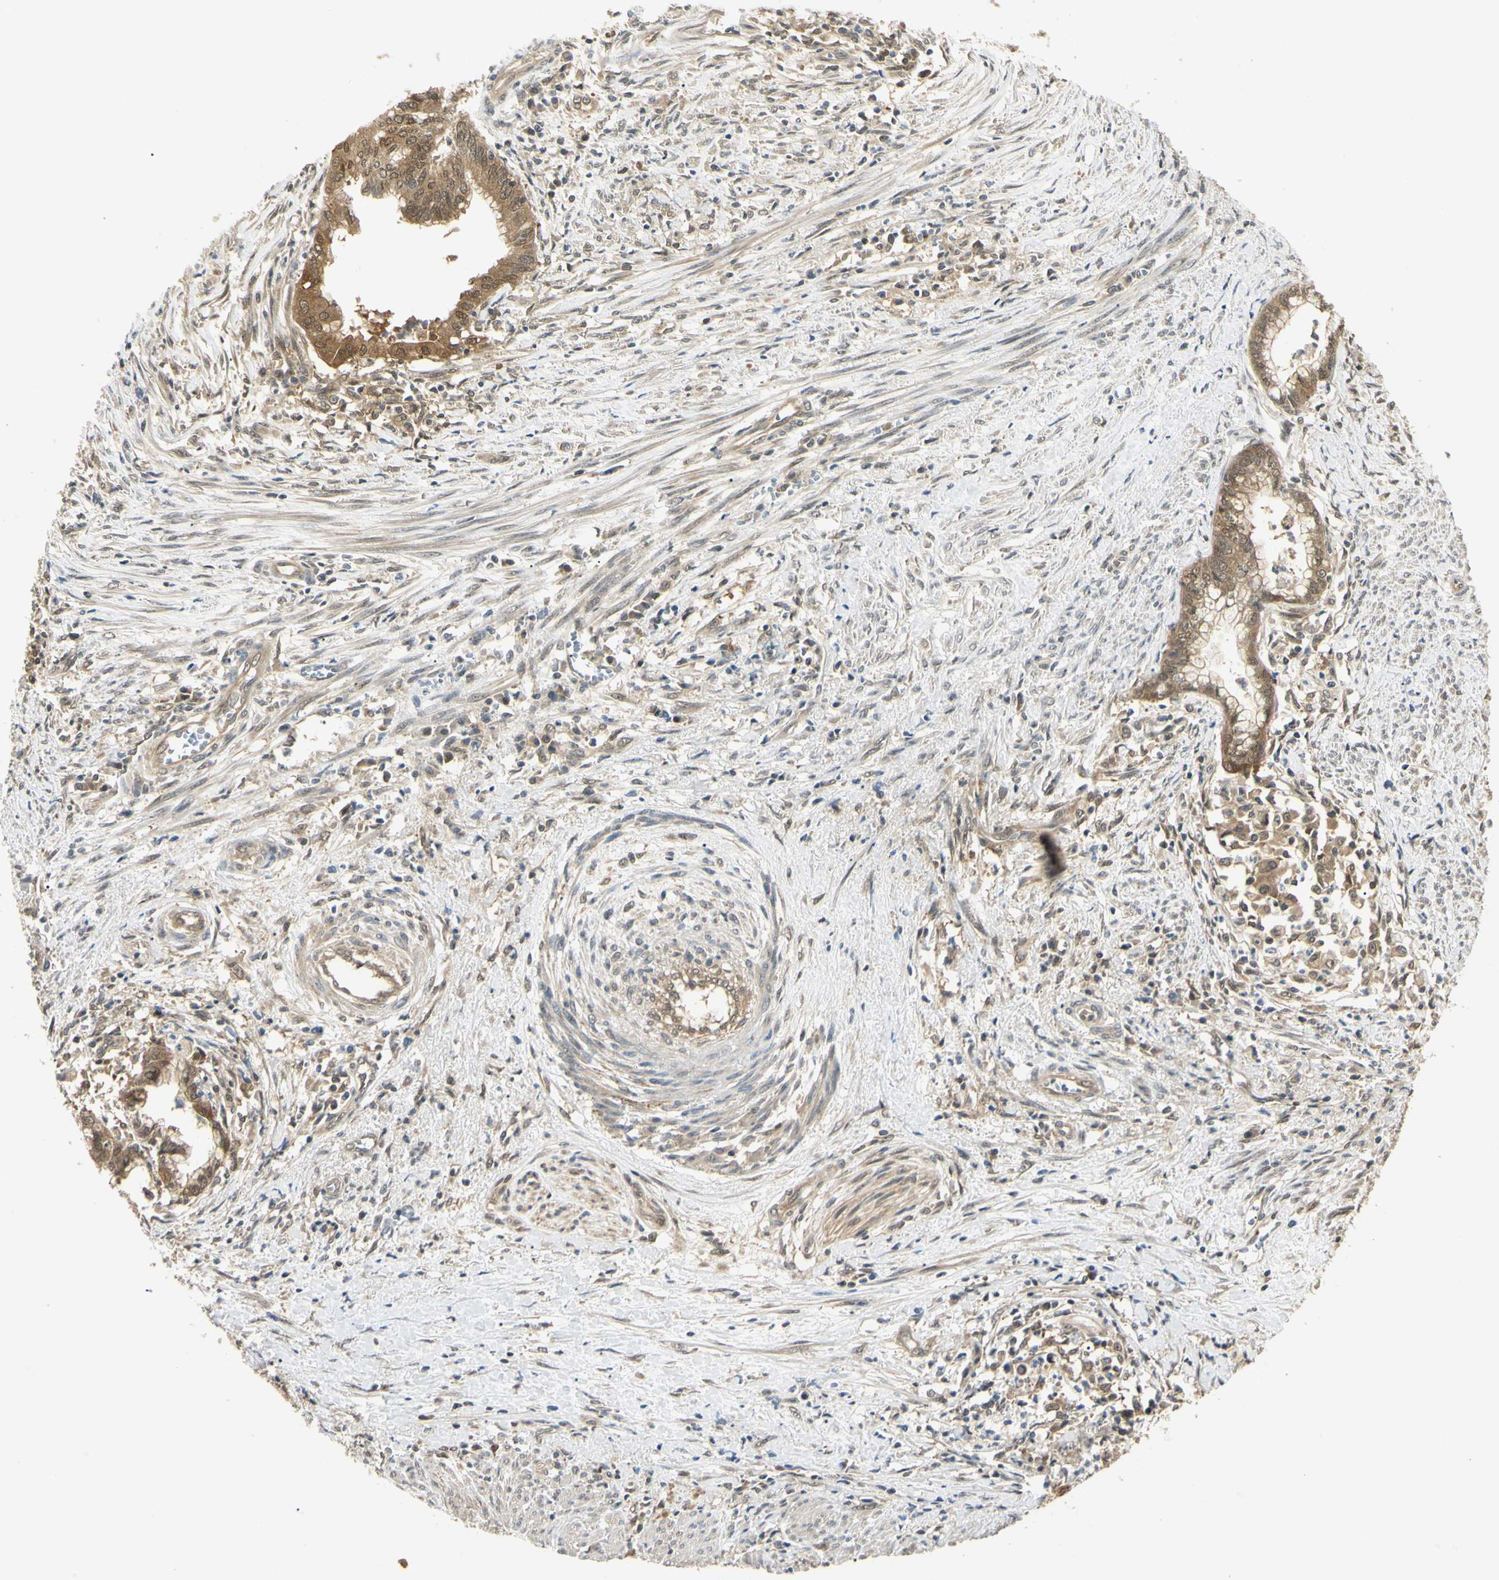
{"staining": {"intensity": "moderate", "quantity": ">75%", "location": "cytoplasmic/membranous,nuclear"}, "tissue": "endometrial cancer", "cell_type": "Tumor cells", "image_type": "cancer", "snomed": [{"axis": "morphology", "description": "Necrosis, NOS"}, {"axis": "morphology", "description": "Adenocarcinoma, NOS"}, {"axis": "topography", "description": "Endometrium"}], "caption": "A high-resolution image shows immunohistochemistry staining of endometrial cancer, which demonstrates moderate cytoplasmic/membranous and nuclear expression in approximately >75% of tumor cells.", "gene": "UBE2Z", "patient": {"sex": "female", "age": 79}}